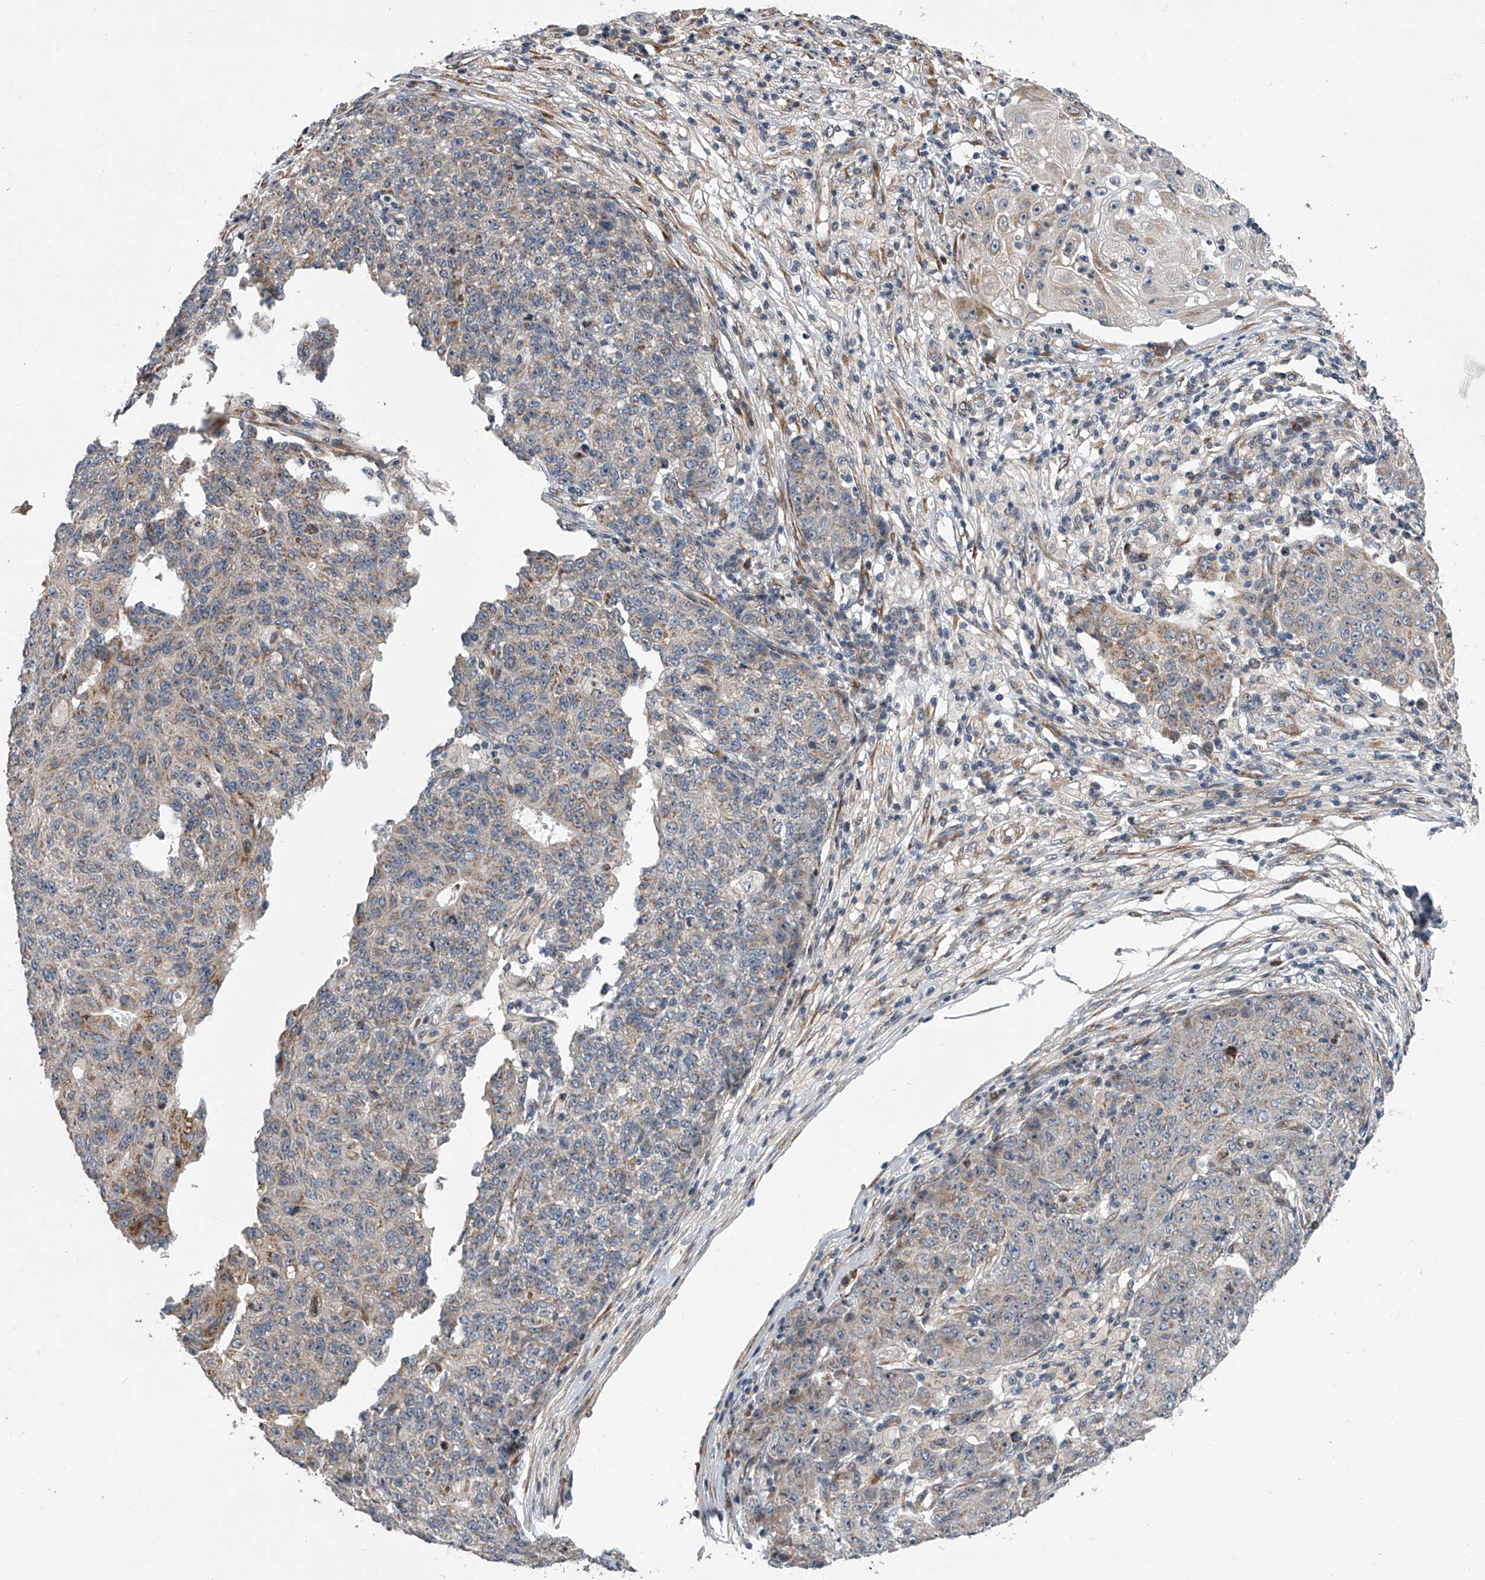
{"staining": {"intensity": "weak", "quantity": "<25%", "location": "cytoplasmic/membranous"}, "tissue": "ovarian cancer", "cell_type": "Tumor cells", "image_type": "cancer", "snomed": [{"axis": "morphology", "description": "Carcinoma, endometroid"}, {"axis": "topography", "description": "Ovary"}], "caption": "Image shows no significant protein positivity in tumor cells of ovarian cancer.", "gene": "DLGAP2", "patient": {"sex": "female", "age": 42}}